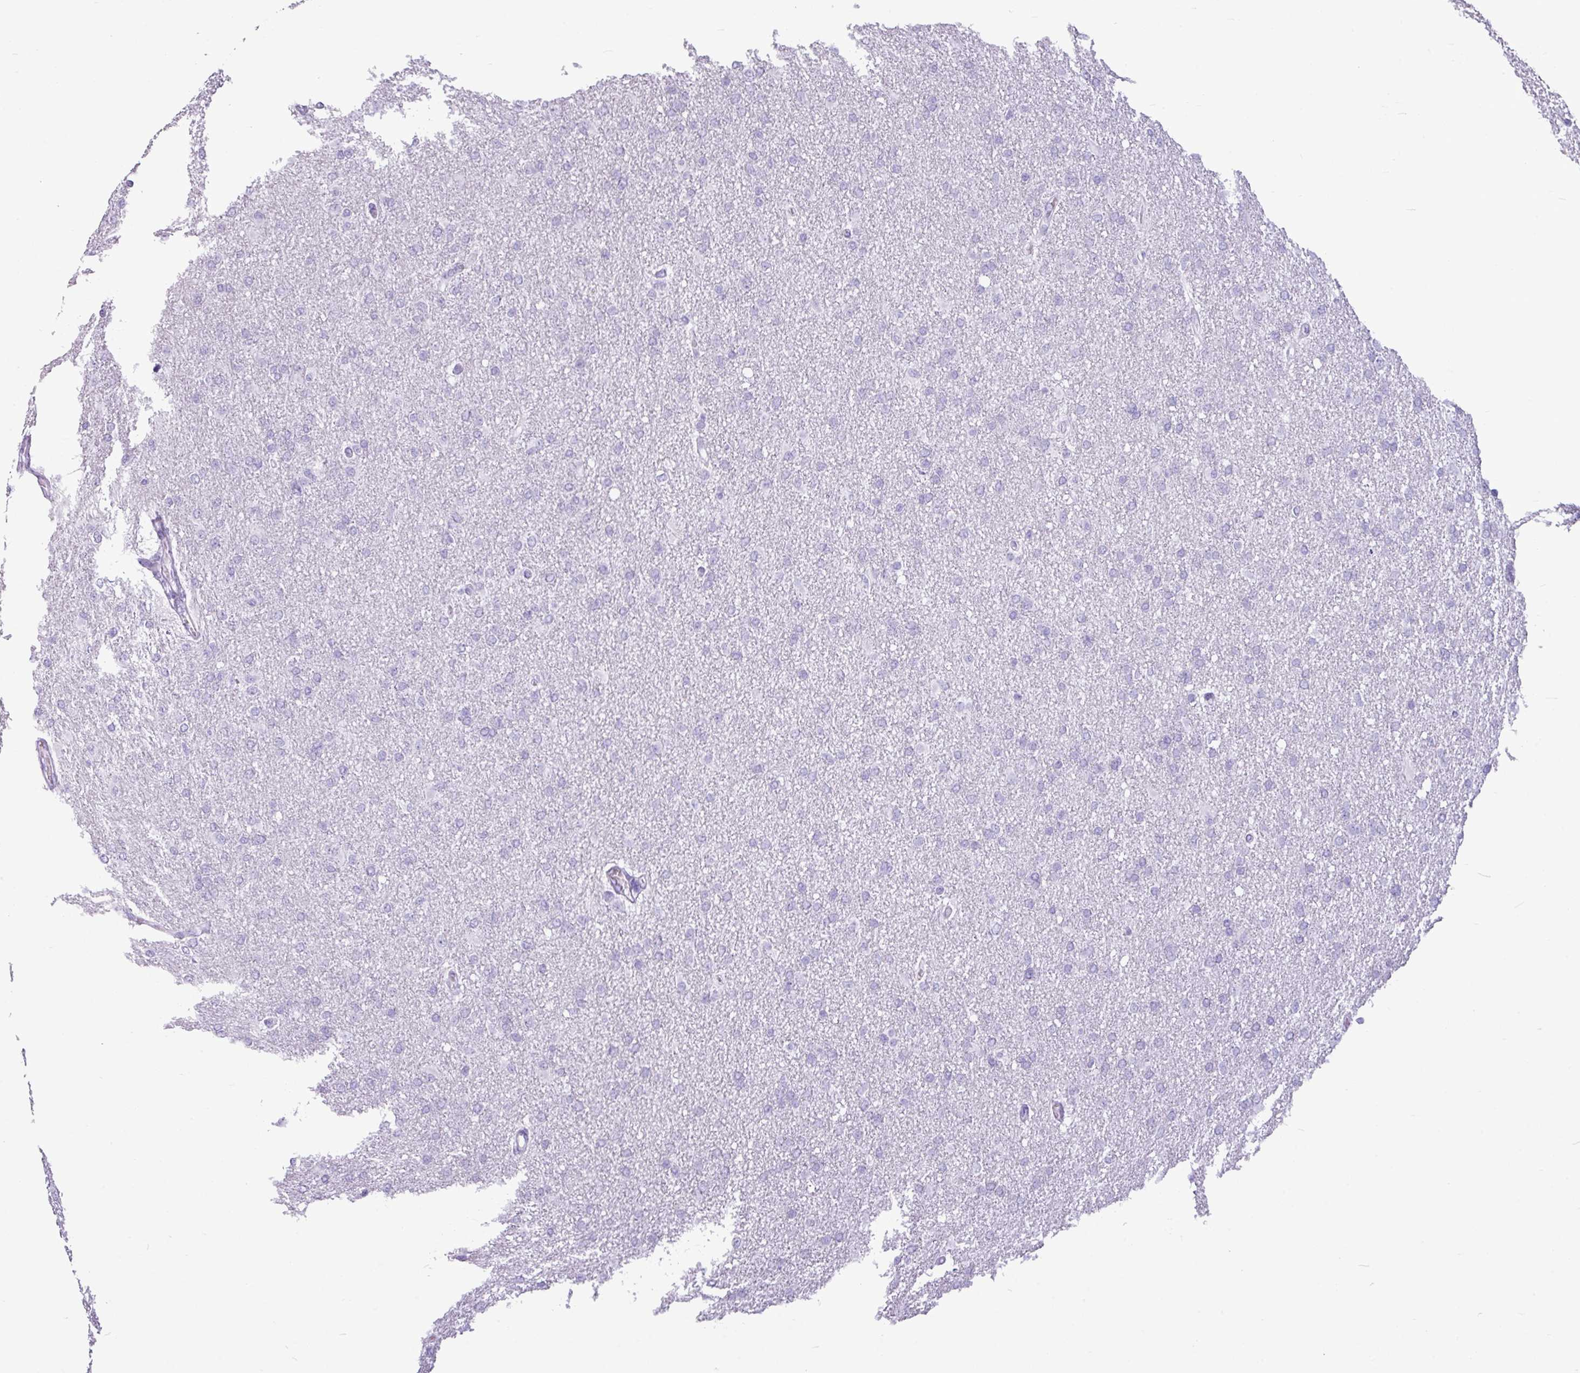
{"staining": {"intensity": "negative", "quantity": "none", "location": "none"}, "tissue": "glioma", "cell_type": "Tumor cells", "image_type": "cancer", "snomed": [{"axis": "morphology", "description": "Glioma, malignant, High grade"}, {"axis": "topography", "description": "Cerebral cortex"}], "caption": "Tumor cells are negative for protein expression in human glioma.", "gene": "AMY1B", "patient": {"sex": "female", "age": 36}}